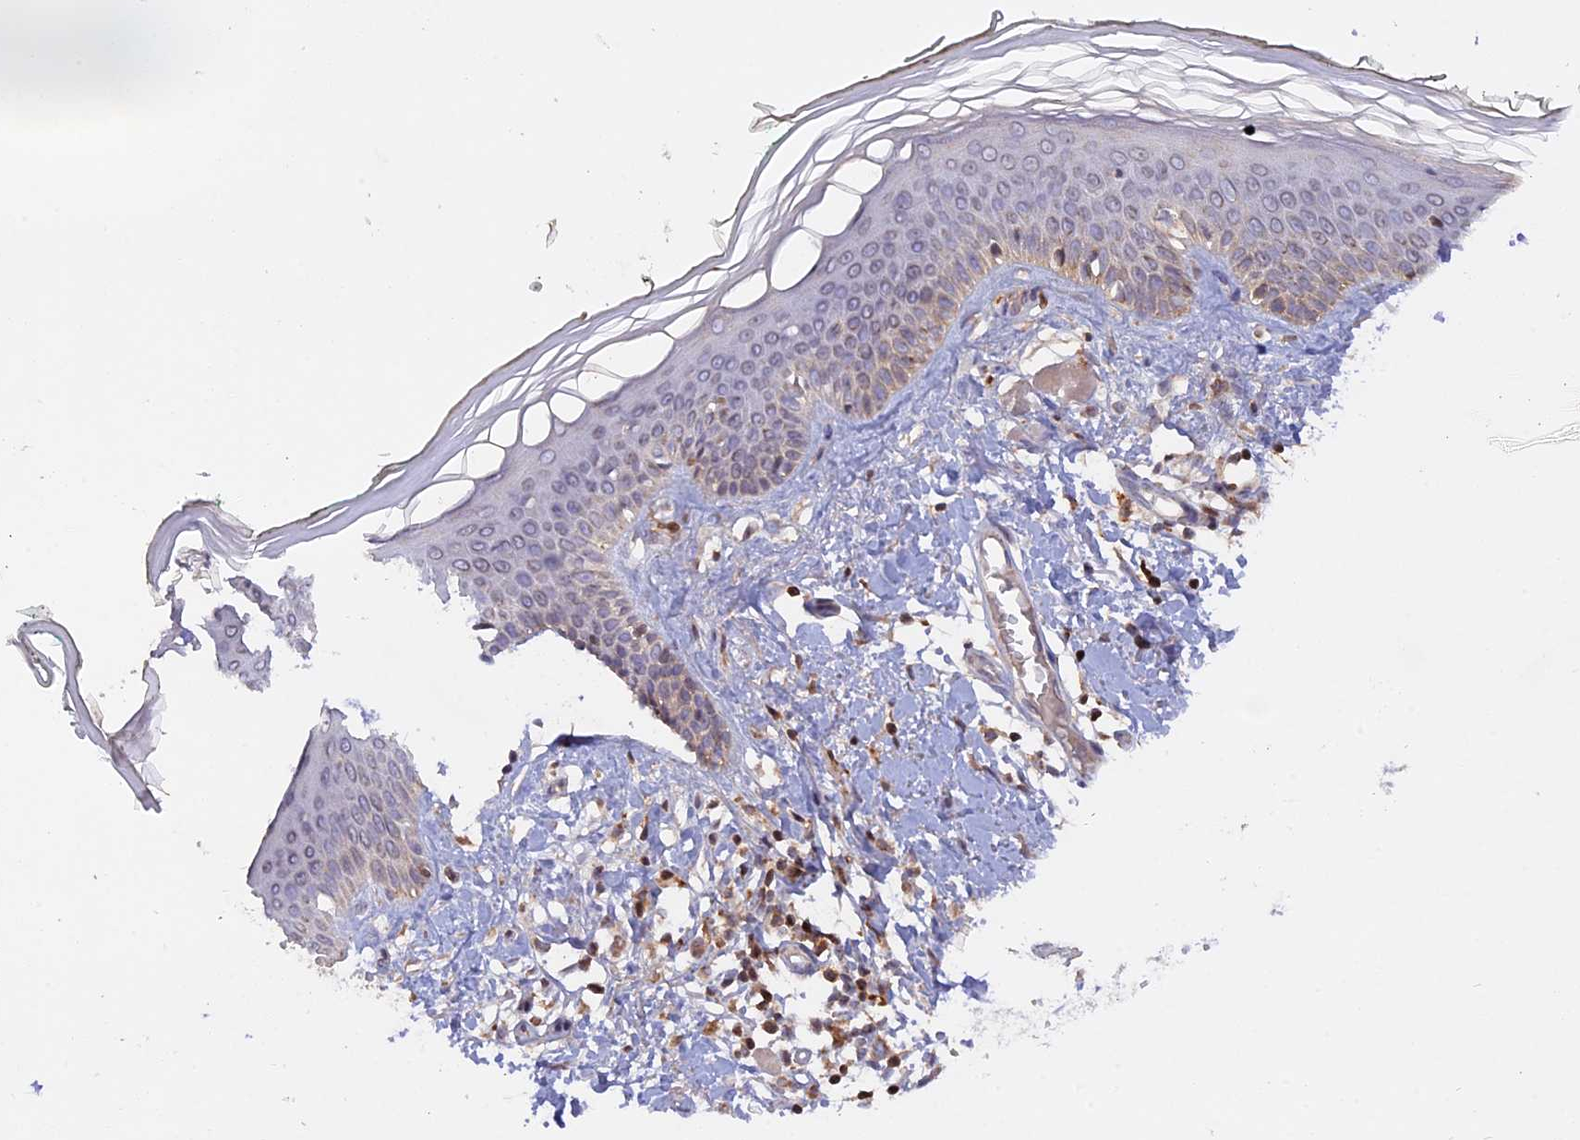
{"staining": {"intensity": "negative", "quantity": "none", "location": "none"}, "tissue": "skin", "cell_type": "Fibroblasts", "image_type": "normal", "snomed": [{"axis": "morphology", "description": "Normal tissue, NOS"}, {"axis": "topography", "description": "Skin"}], "caption": "Immunohistochemical staining of normal human skin shows no significant staining in fibroblasts. Brightfield microscopy of immunohistochemistry (IHC) stained with DAB (3,3'-diaminobenzidine) (brown) and hematoxylin (blue), captured at high magnification.", "gene": "MPV17L", "patient": {"sex": "male", "age": 62}}